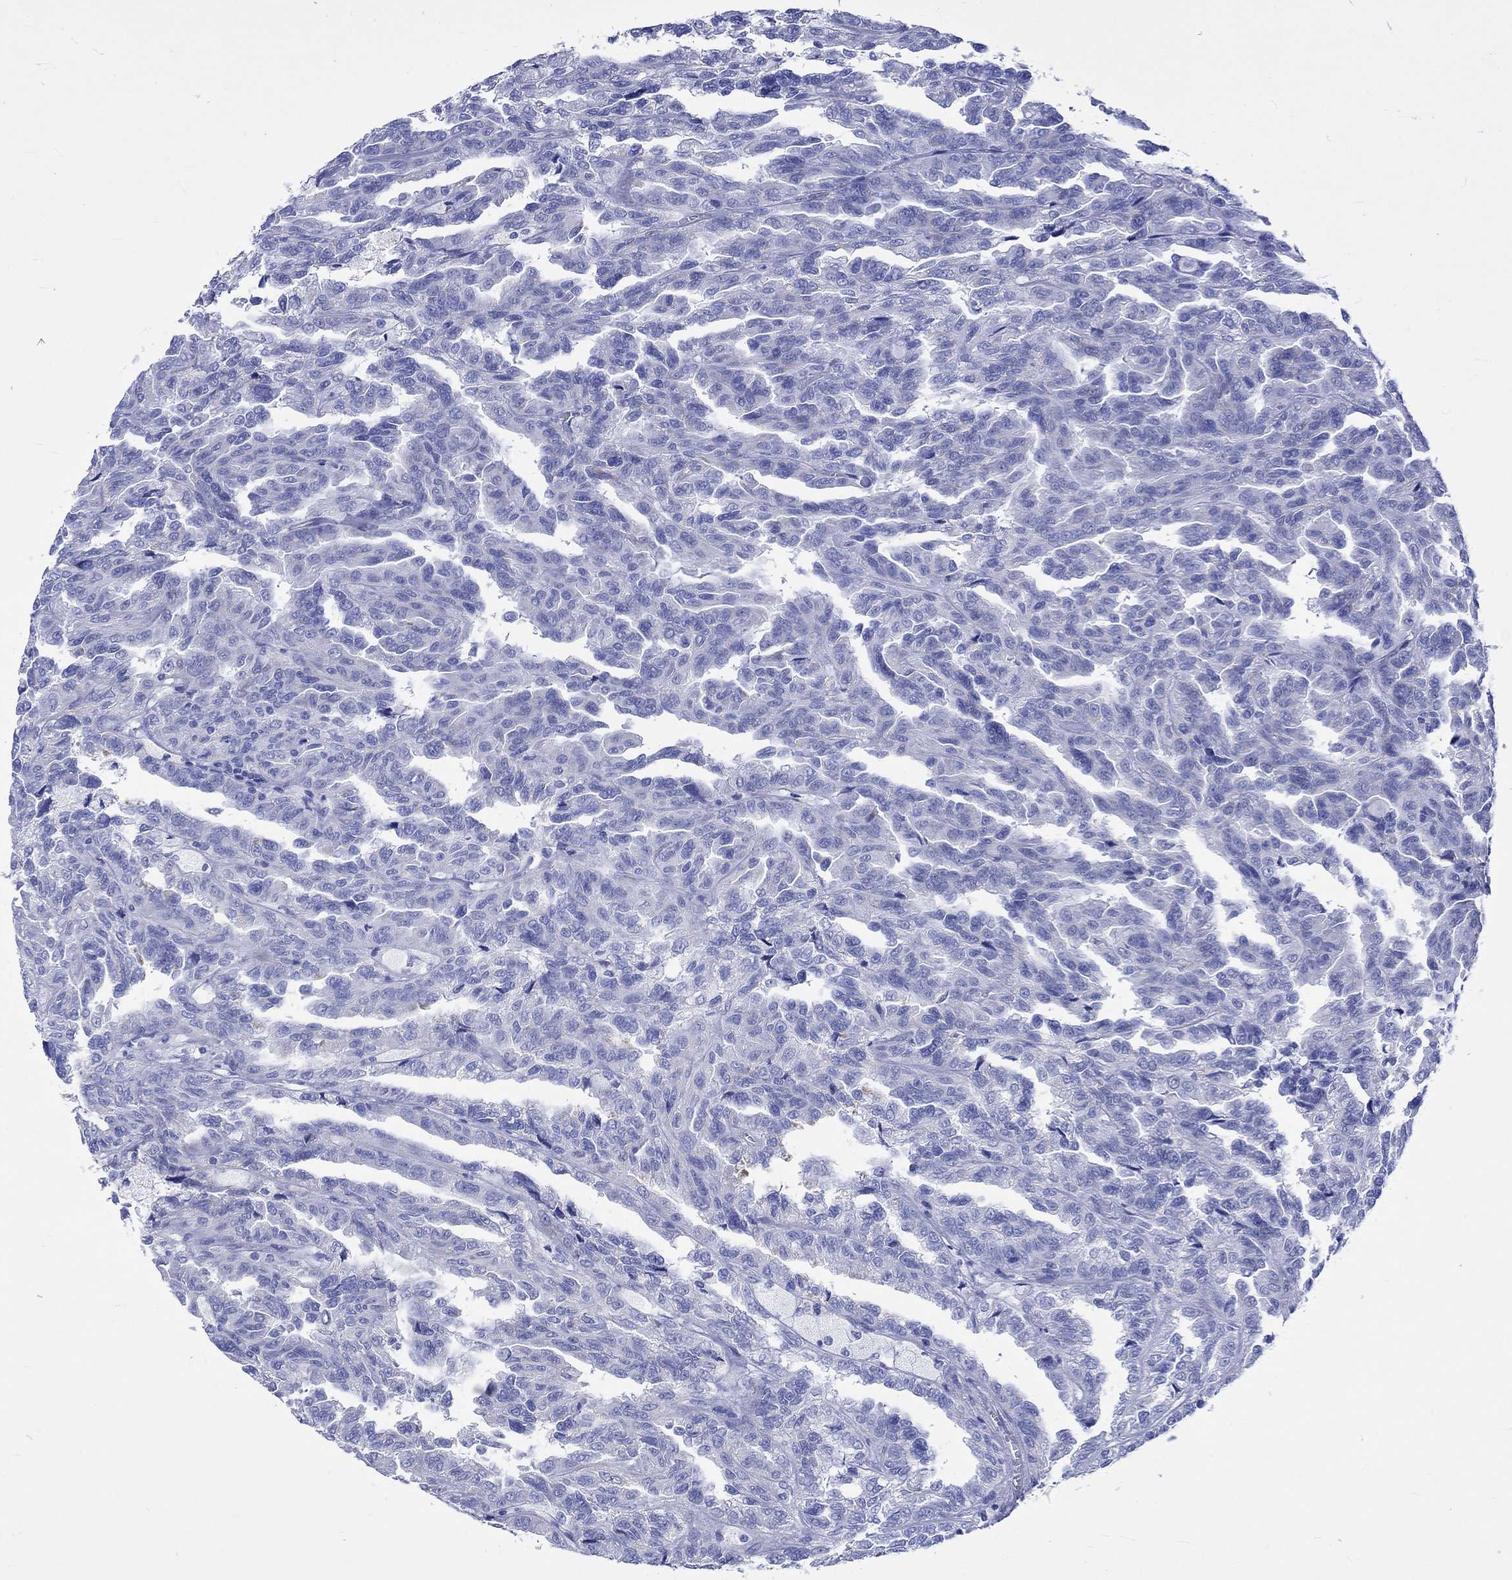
{"staining": {"intensity": "negative", "quantity": "none", "location": "none"}, "tissue": "renal cancer", "cell_type": "Tumor cells", "image_type": "cancer", "snomed": [{"axis": "morphology", "description": "Adenocarcinoma, NOS"}, {"axis": "topography", "description": "Kidney"}], "caption": "Human renal adenocarcinoma stained for a protein using immunohistochemistry displays no positivity in tumor cells.", "gene": "KLHL33", "patient": {"sex": "male", "age": 79}}